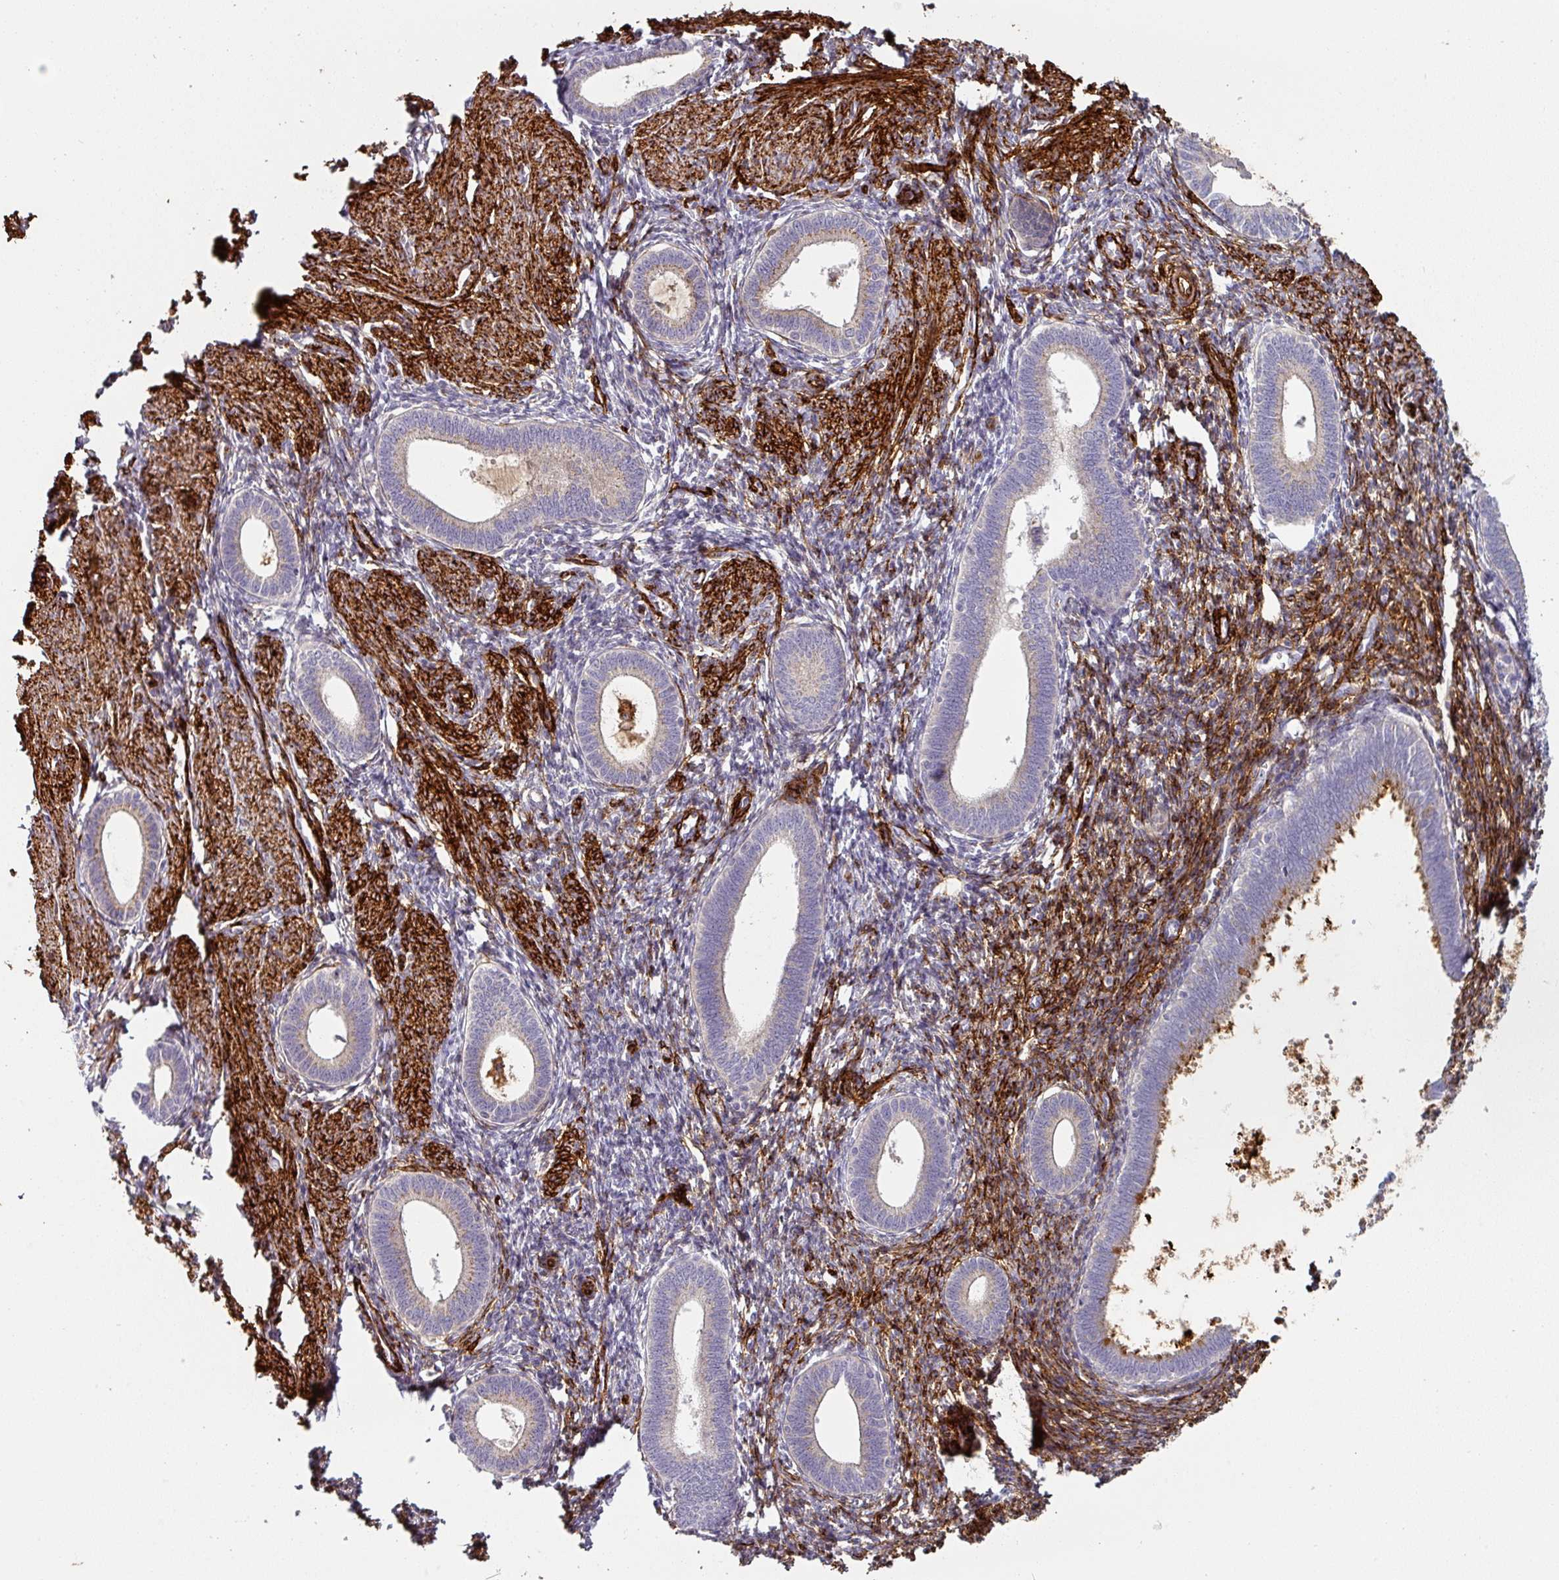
{"staining": {"intensity": "strong", "quantity": "<25%", "location": "cytoplasmic/membranous"}, "tissue": "endometrium", "cell_type": "Cells in endometrial stroma", "image_type": "normal", "snomed": [{"axis": "morphology", "description": "Normal tissue, NOS"}, {"axis": "topography", "description": "Endometrium"}], "caption": "Immunohistochemistry histopathology image of benign endometrium stained for a protein (brown), which exhibits medium levels of strong cytoplasmic/membranous expression in approximately <25% of cells in endometrial stroma.", "gene": "PRODH2", "patient": {"sex": "female", "age": 41}}